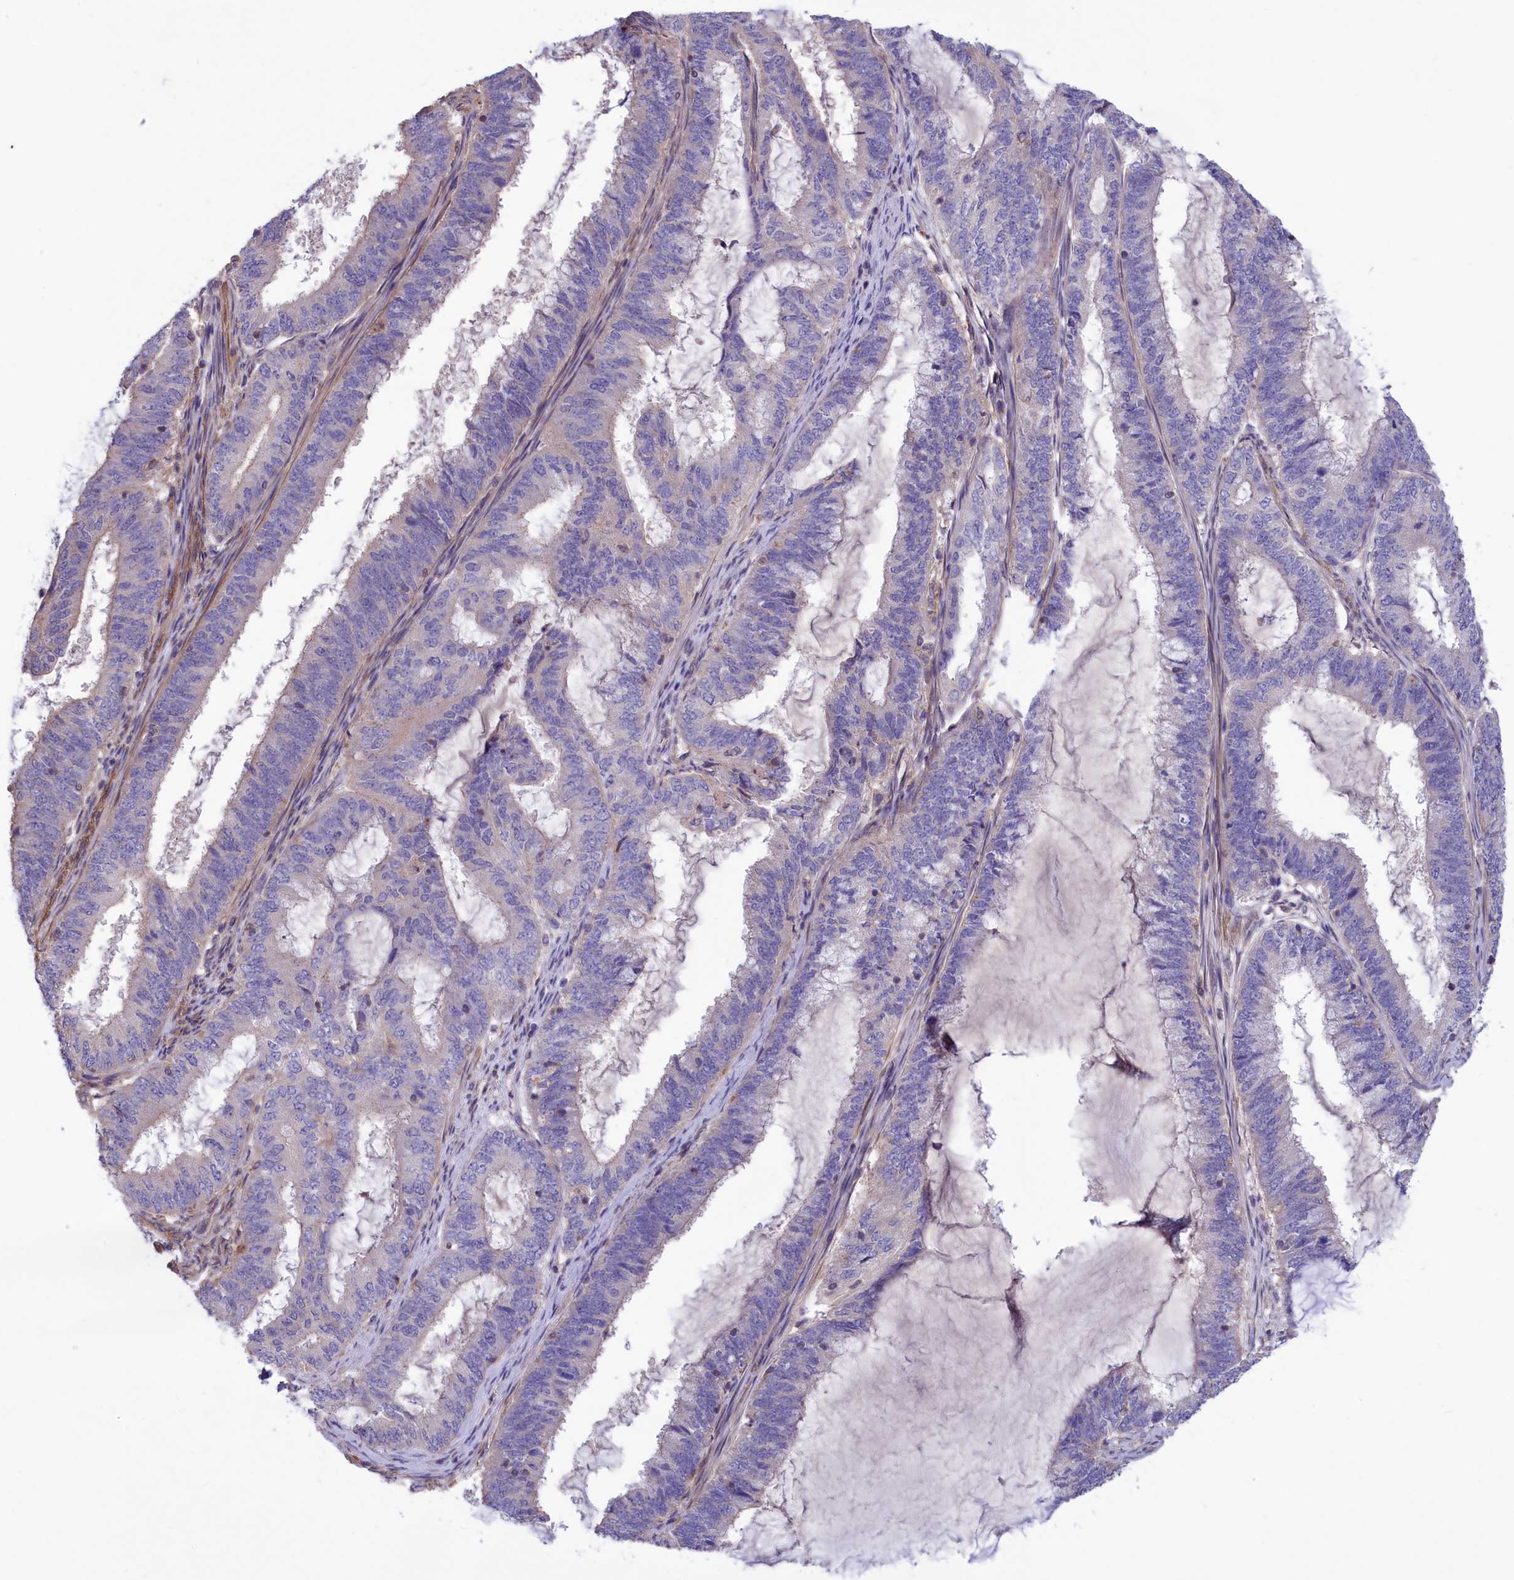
{"staining": {"intensity": "negative", "quantity": "none", "location": "none"}, "tissue": "endometrial cancer", "cell_type": "Tumor cells", "image_type": "cancer", "snomed": [{"axis": "morphology", "description": "Adenocarcinoma, NOS"}, {"axis": "topography", "description": "Endometrium"}], "caption": "Immunohistochemical staining of adenocarcinoma (endometrial) reveals no significant positivity in tumor cells. (Brightfield microscopy of DAB immunohistochemistry at high magnification).", "gene": "AMDHD2", "patient": {"sex": "female", "age": 51}}